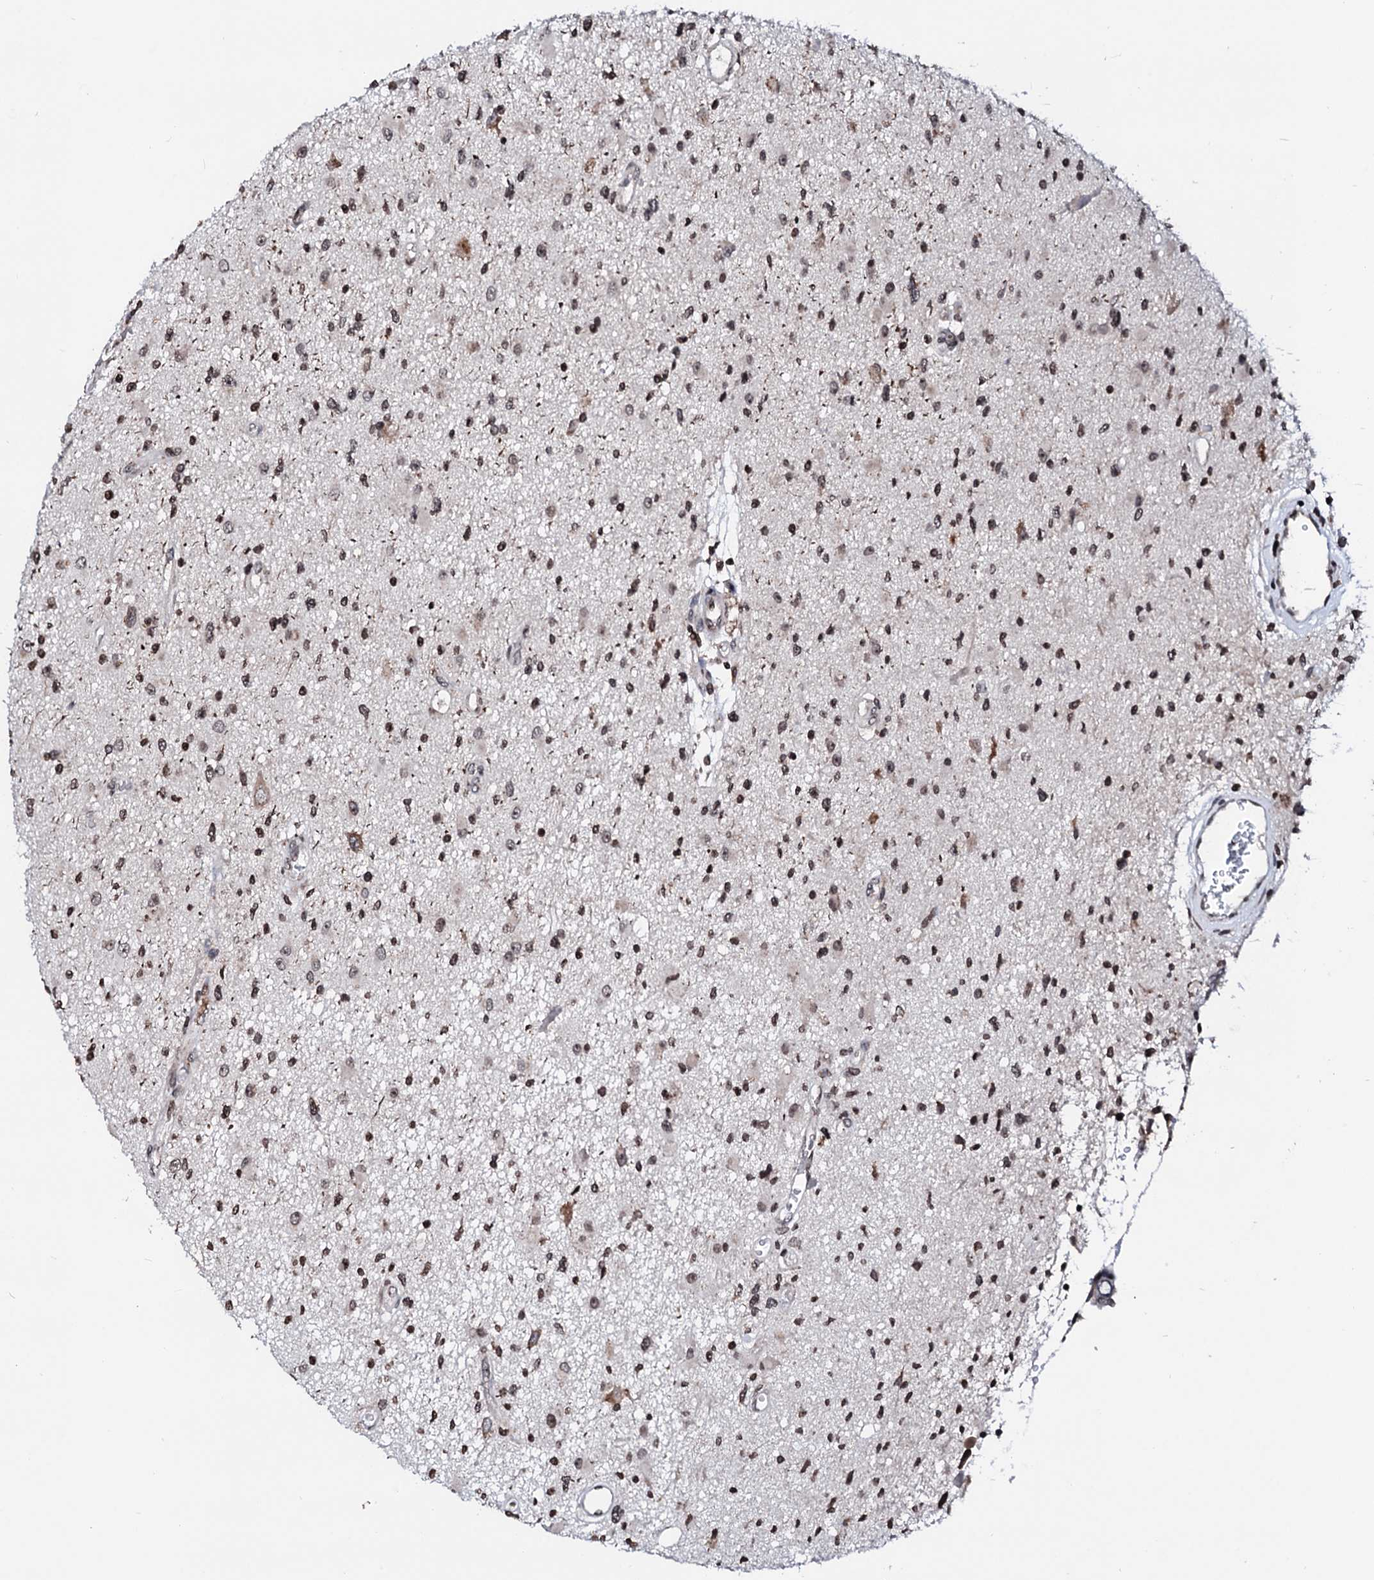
{"staining": {"intensity": "moderate", "quantity": ">75%", "location": "nuclear"}, "tissue": "glioma", "cell_type": "Tumor cells", "image_type": "cancer", "snomed": [{"axis": "morphology", "description": "Glioma, malignant, High grade"}, {"axis": "topography", "description": "Brain"}], "caption": "Glioma stained with a protein marker demonstrates moderate staining in tumor cells.", "gene": "LSM11", "patient": {"sex": "male", "age": 33}}